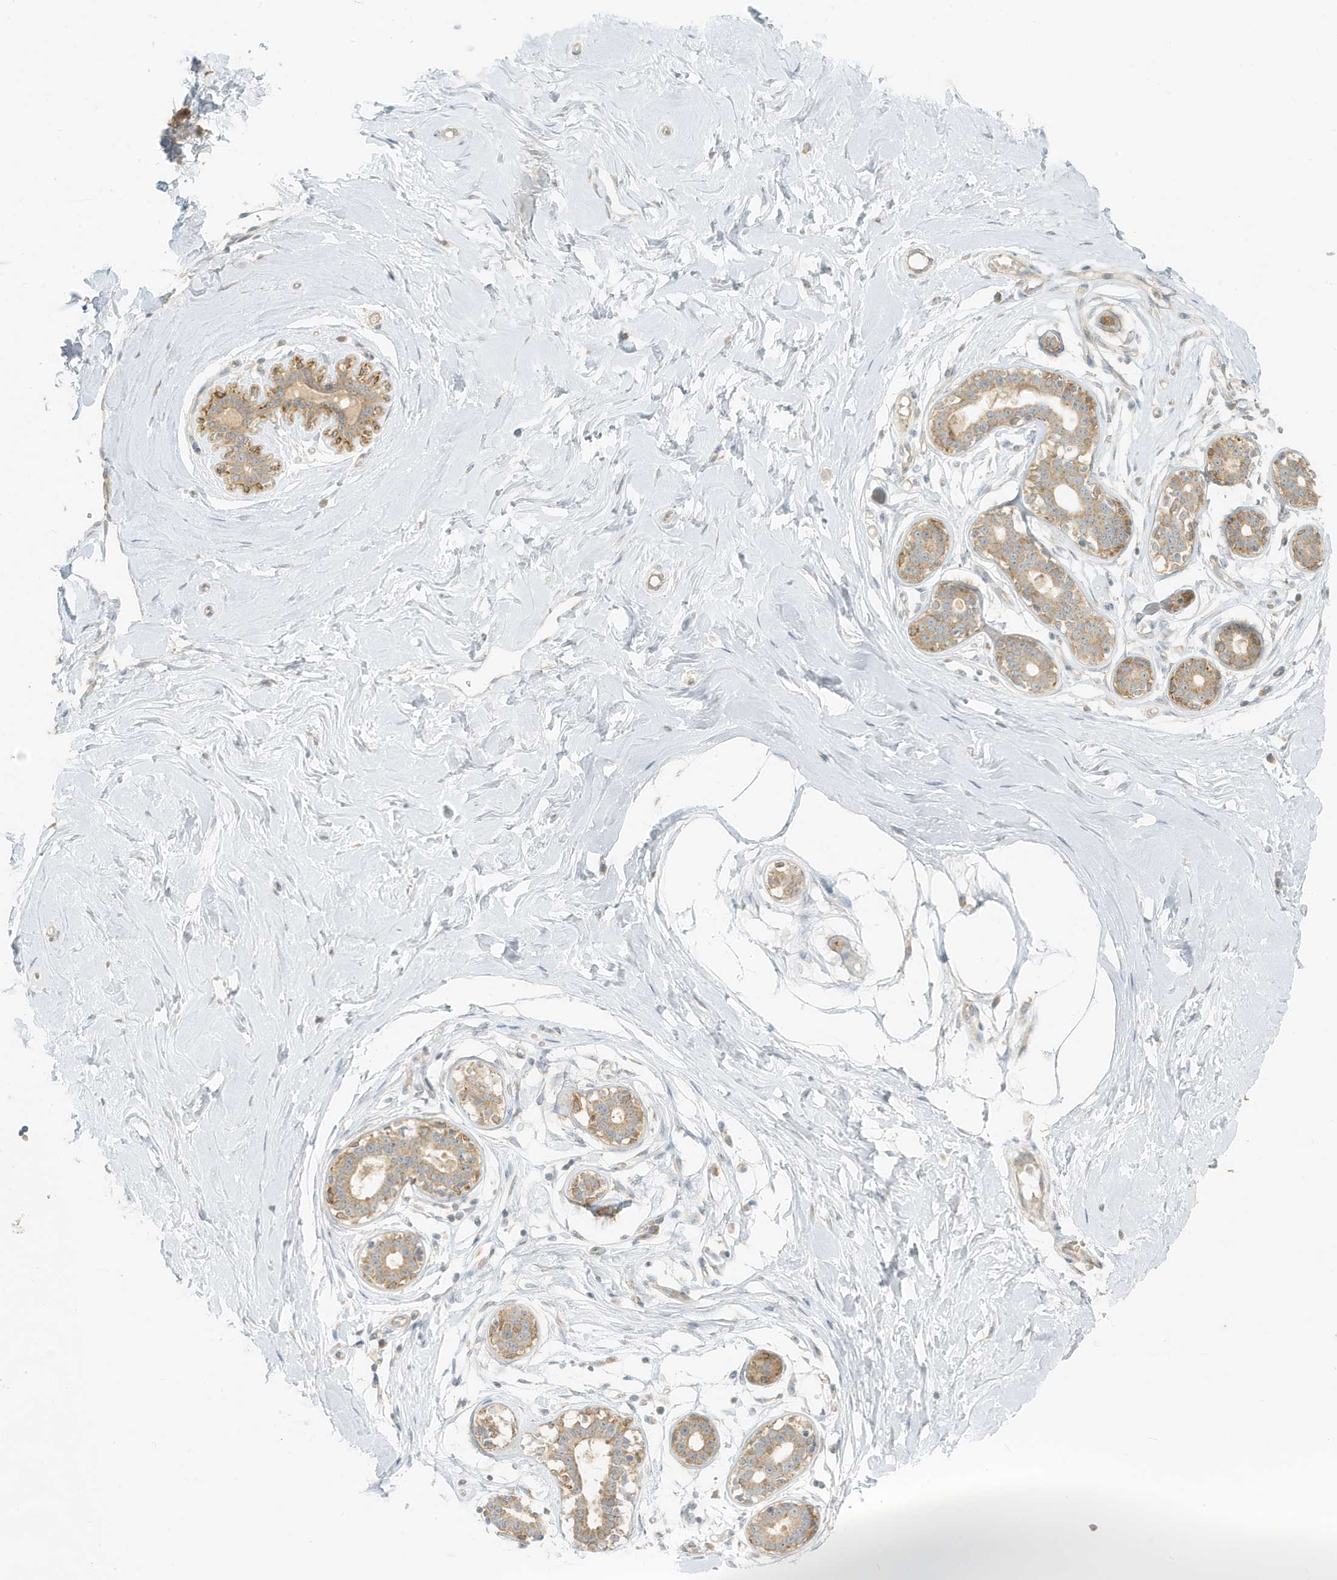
{"staining": {"intensity": "negative", "quantity": "none", "location": "none"}, "tissue": "breast", "cell_type": "Adipocytes", "image_type": "normal", "snomed": [{"axis": "morphology", "description": "Normal tissue, NOS"}, {"axis": "morphology", "description": "Adenoma, NOS"}, {"axis": "topography", "description": "Breast"}], "caption": "This is a micrograph of IHC staining of normal breast, which shows no expression in adipocytes.", "gene": "MCOLN1", "patient": {"sex": "female", "age": 23}}